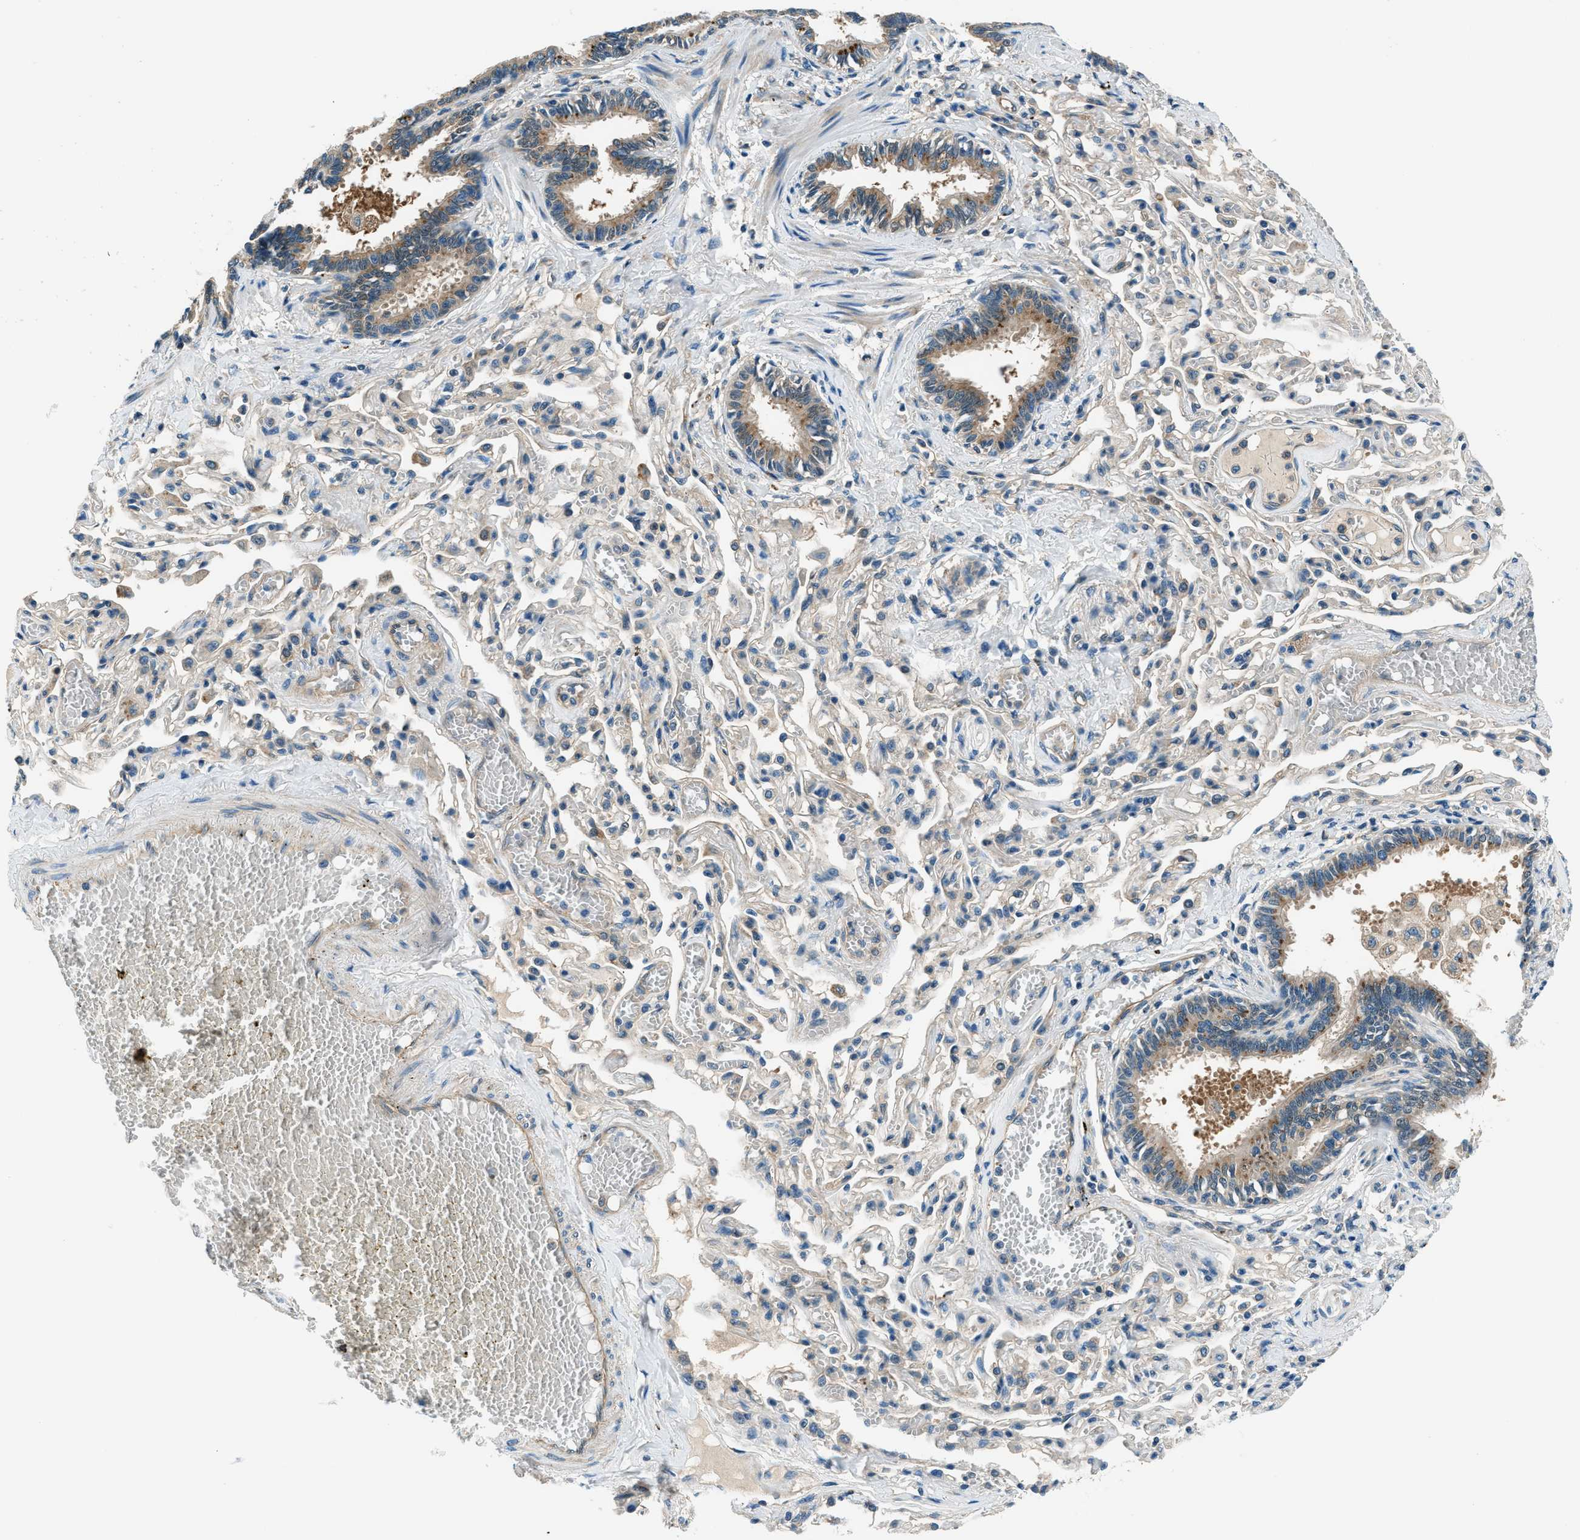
{"staining": {"intensity": "strong", "quantity": ">75%", "location": "cytoplasmic/membranous,nuclear"}, "tissue": "bronchus", "cell_type": "Respiratory epithelial cells", "image_type": "normal", "snomed": [{"axis": "morphology", "description": "Normal tissue, NOS"}, {"axis": "morphology", "description": "Inflammation, NOS"}, {"axis": "topography", "description": "Cartilage tissue"}, {"axis": "topography", "description": "Lung"}], "caption": "Immunohistochemical staining of unremarkable bronchus shows strong cytoplasmic/membranous,nuclear protein positivity in approximately >75% of respiratory epithelial cells. (brown staining indicates protein expression, while blue staining denotes nuclei).", "gene": "SLC19A2", "patient": {"sex": "male", "age": 71}}